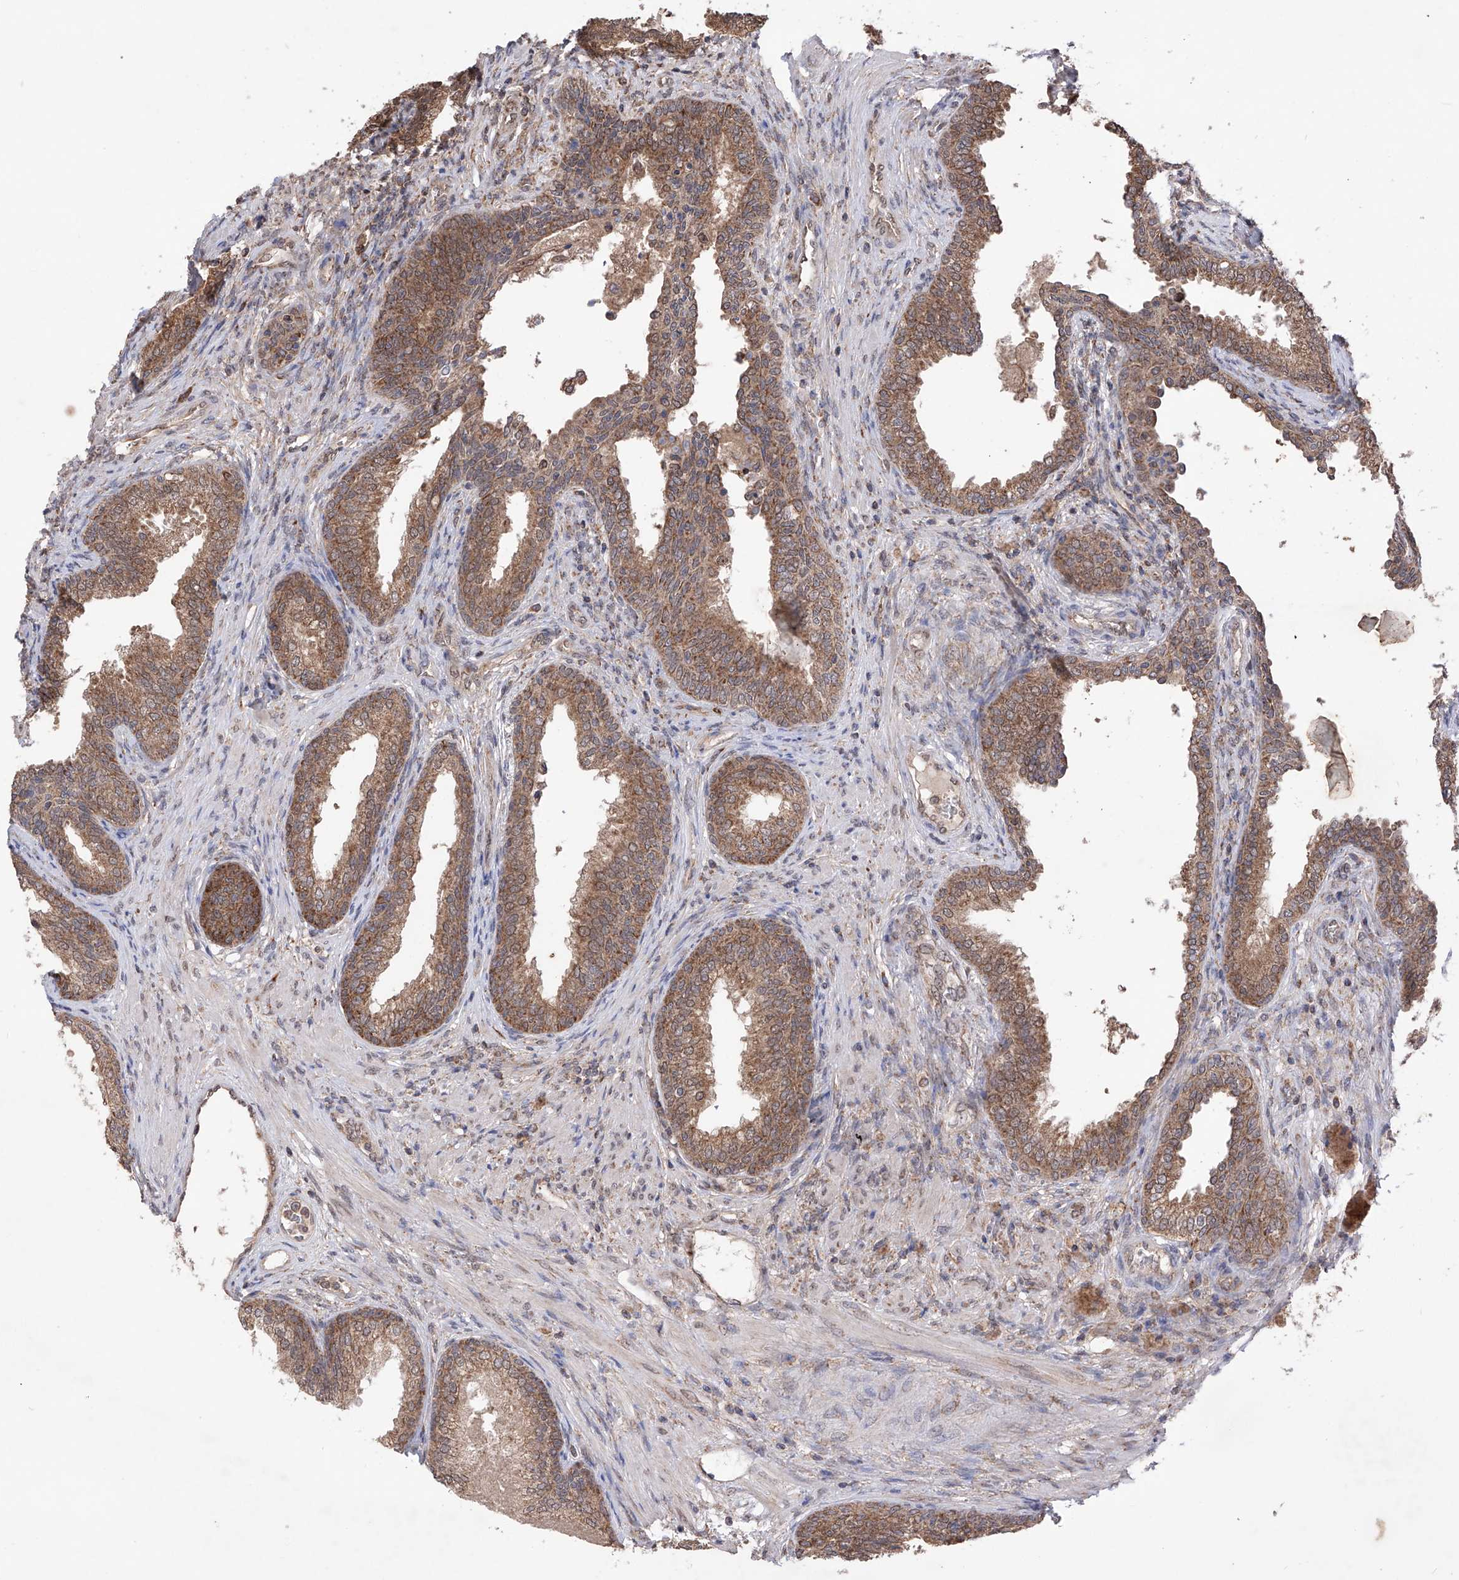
{"staining": {"intensity": "moderate", "quantity": ">75%", "location": "cytoplasmic/membranous"}, "tissue": "prostate", "cell_type": "Glandular cells", "image_type": "normal", "snomed": [{"axis": "morphology", "description": "Normal tissue, NOS"}, {"axis": "topography", "description": "Prostate"}], "caption": "A high-resolution micrograph shows immunohistochemistry (IHC) staining of benign prostate, which reveals moderate cytoplasmic/membranous expression in about >75% of glandular cells.", "gene": "SDHAF4", "patient": {"sex": "male", "age": 76}}